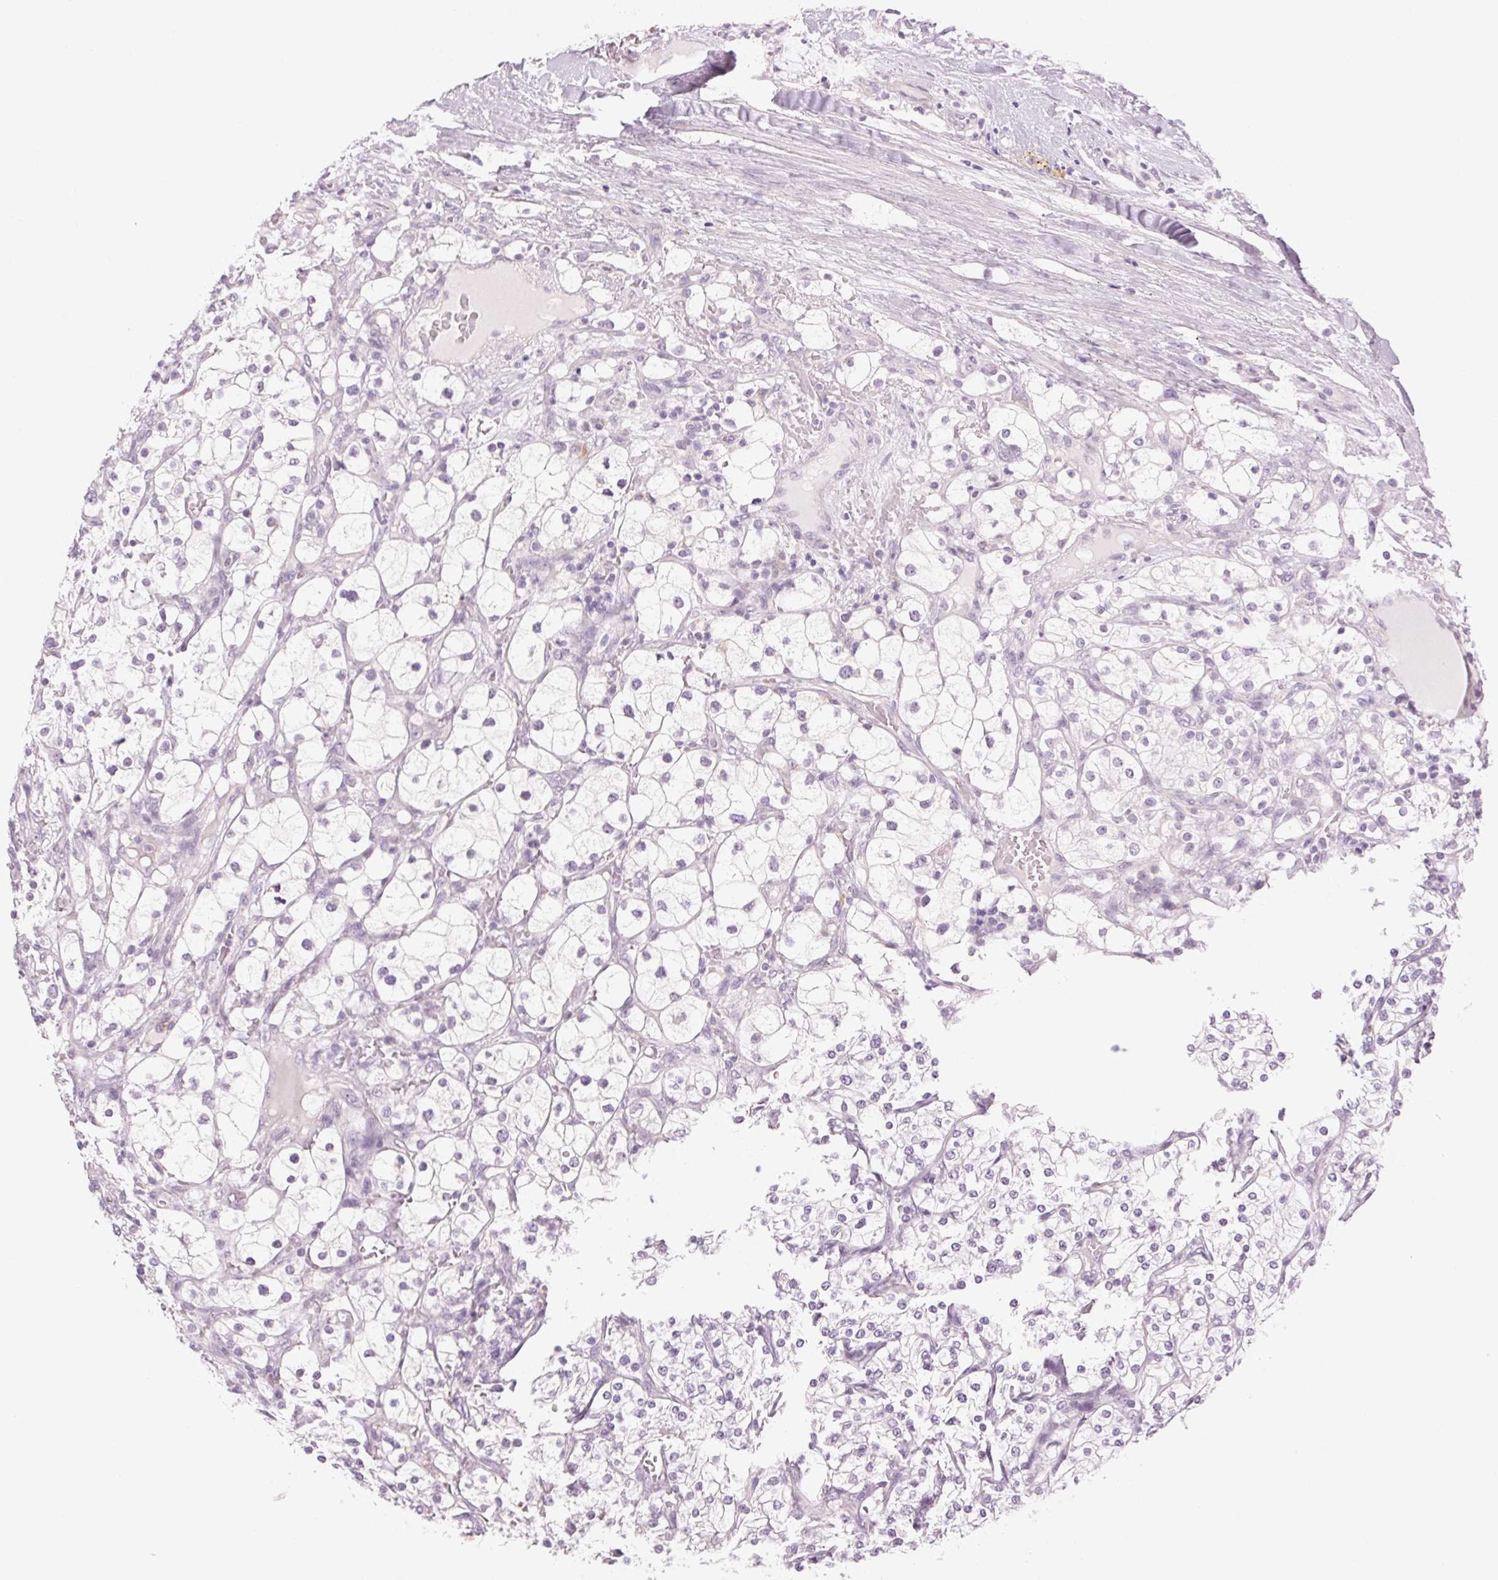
{"staining": {"intensity": "negative", "quantity": "none", "location": "none"}, "tissue": "renal cancer", "cell_type": "Tumor cells", "image_type": "cancer", "snomed": [{"axis": "morphology", "description": "Adenocarcinoma, NOS"}, {"axis": "topography", "description": "Kidney"}], "caption": "A micrograph of renal cancer (adenocarcinoma) stained for a protein reveals no brown staining in tumor cells.", "gene": "MPO", "patient": {"sex": "male", "age": 80}}